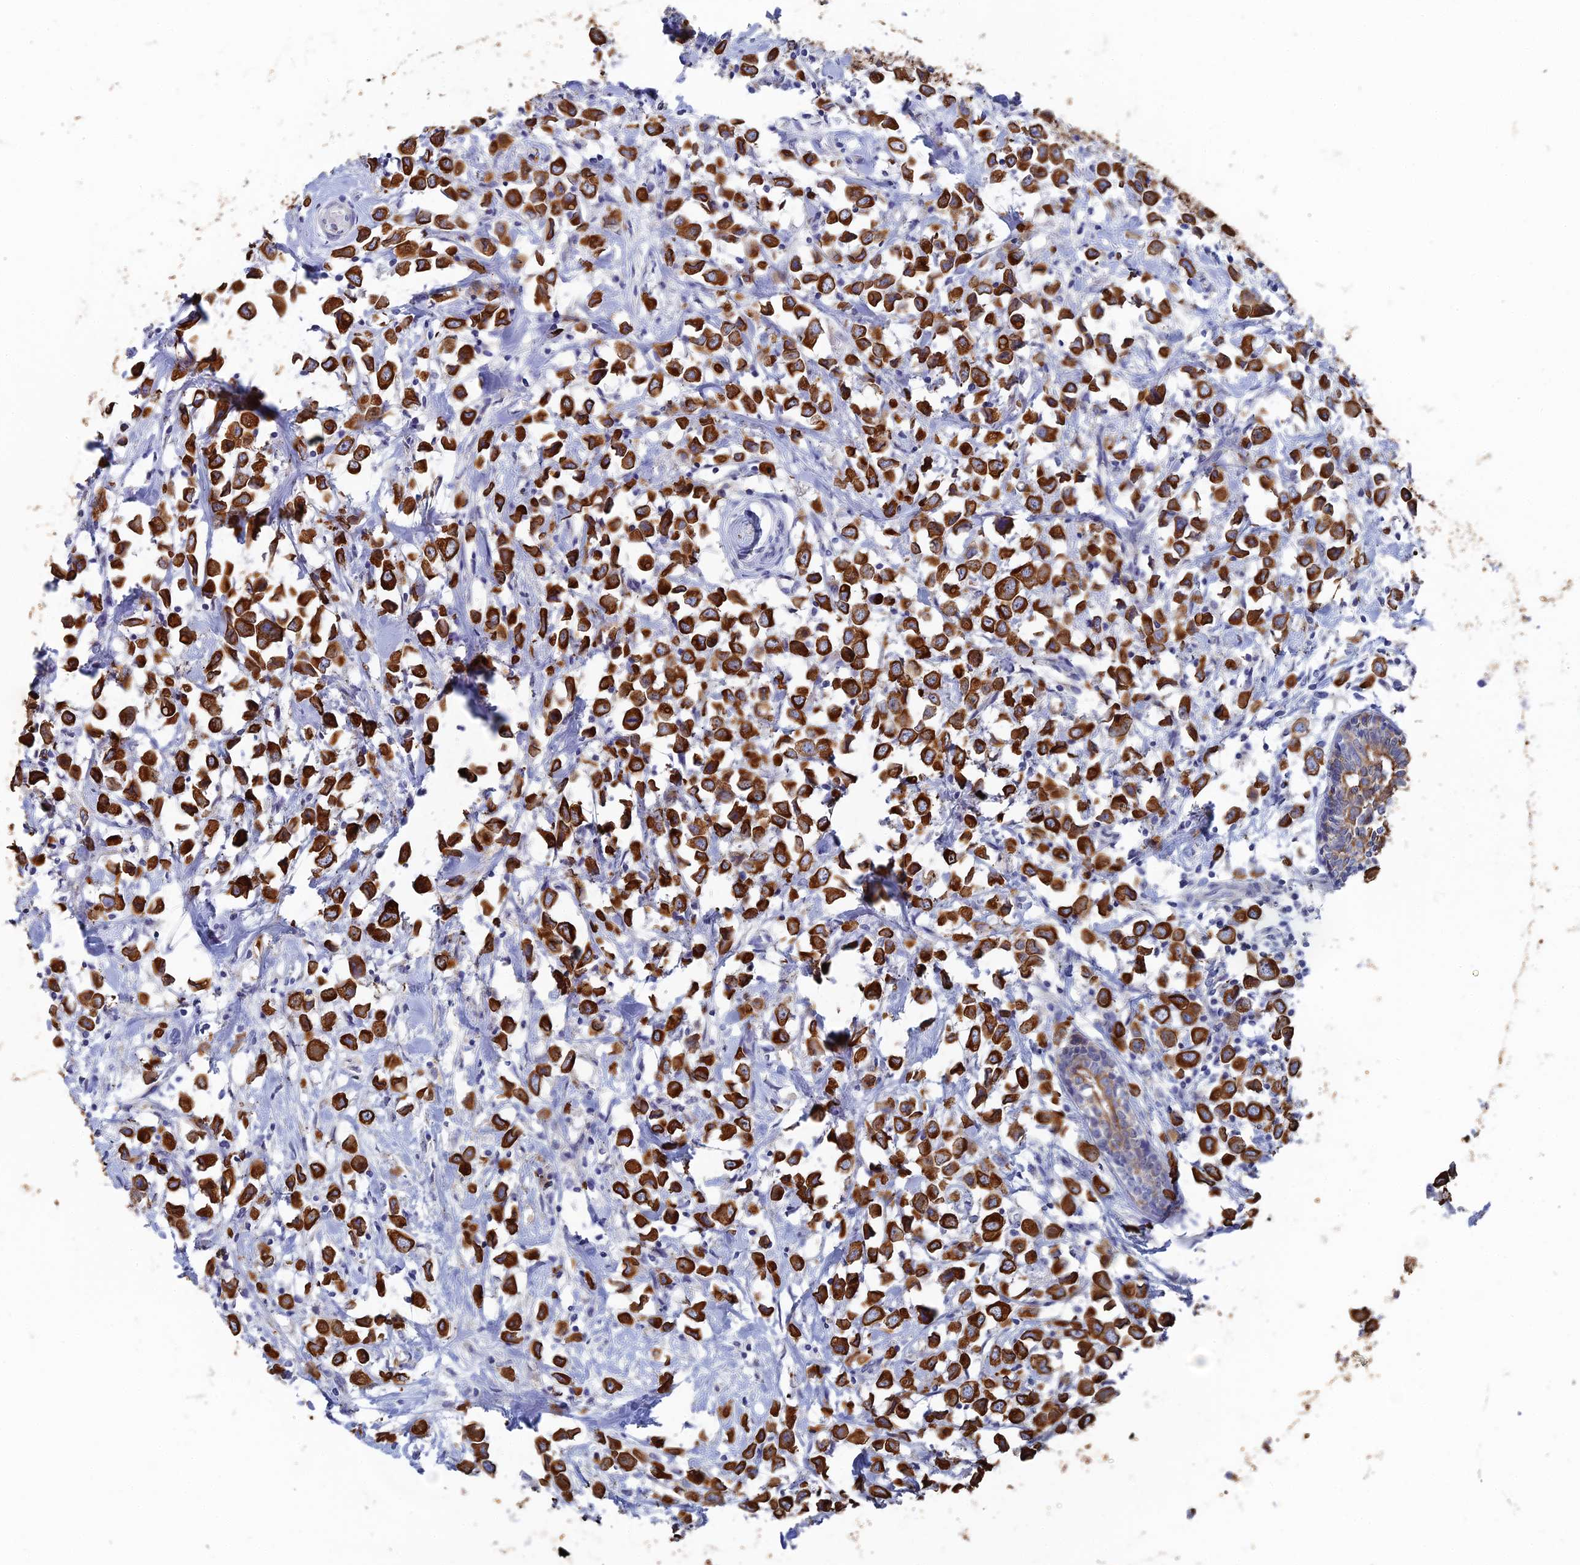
{"staining": {"intensity": "strong", "quantity": ">75%", "location": "cytoplasmic/membranous"}, "tissue": "breast cancer", "cell_type": "Tumor cells", "image_type": "cancer", "snomed": [{"axis": "morphology", "description": "Duct carcinoma"}, {"axis": "topography", "description": "Breast"}], "caption": "About >75% of tumor cells in human breast cancer display strong cytoplasmic/membranous protein staining as visualized by brown immunohistochemical staining.", "gene": "SRFBP1", "patient": {"sex": "female", "age": 61}}